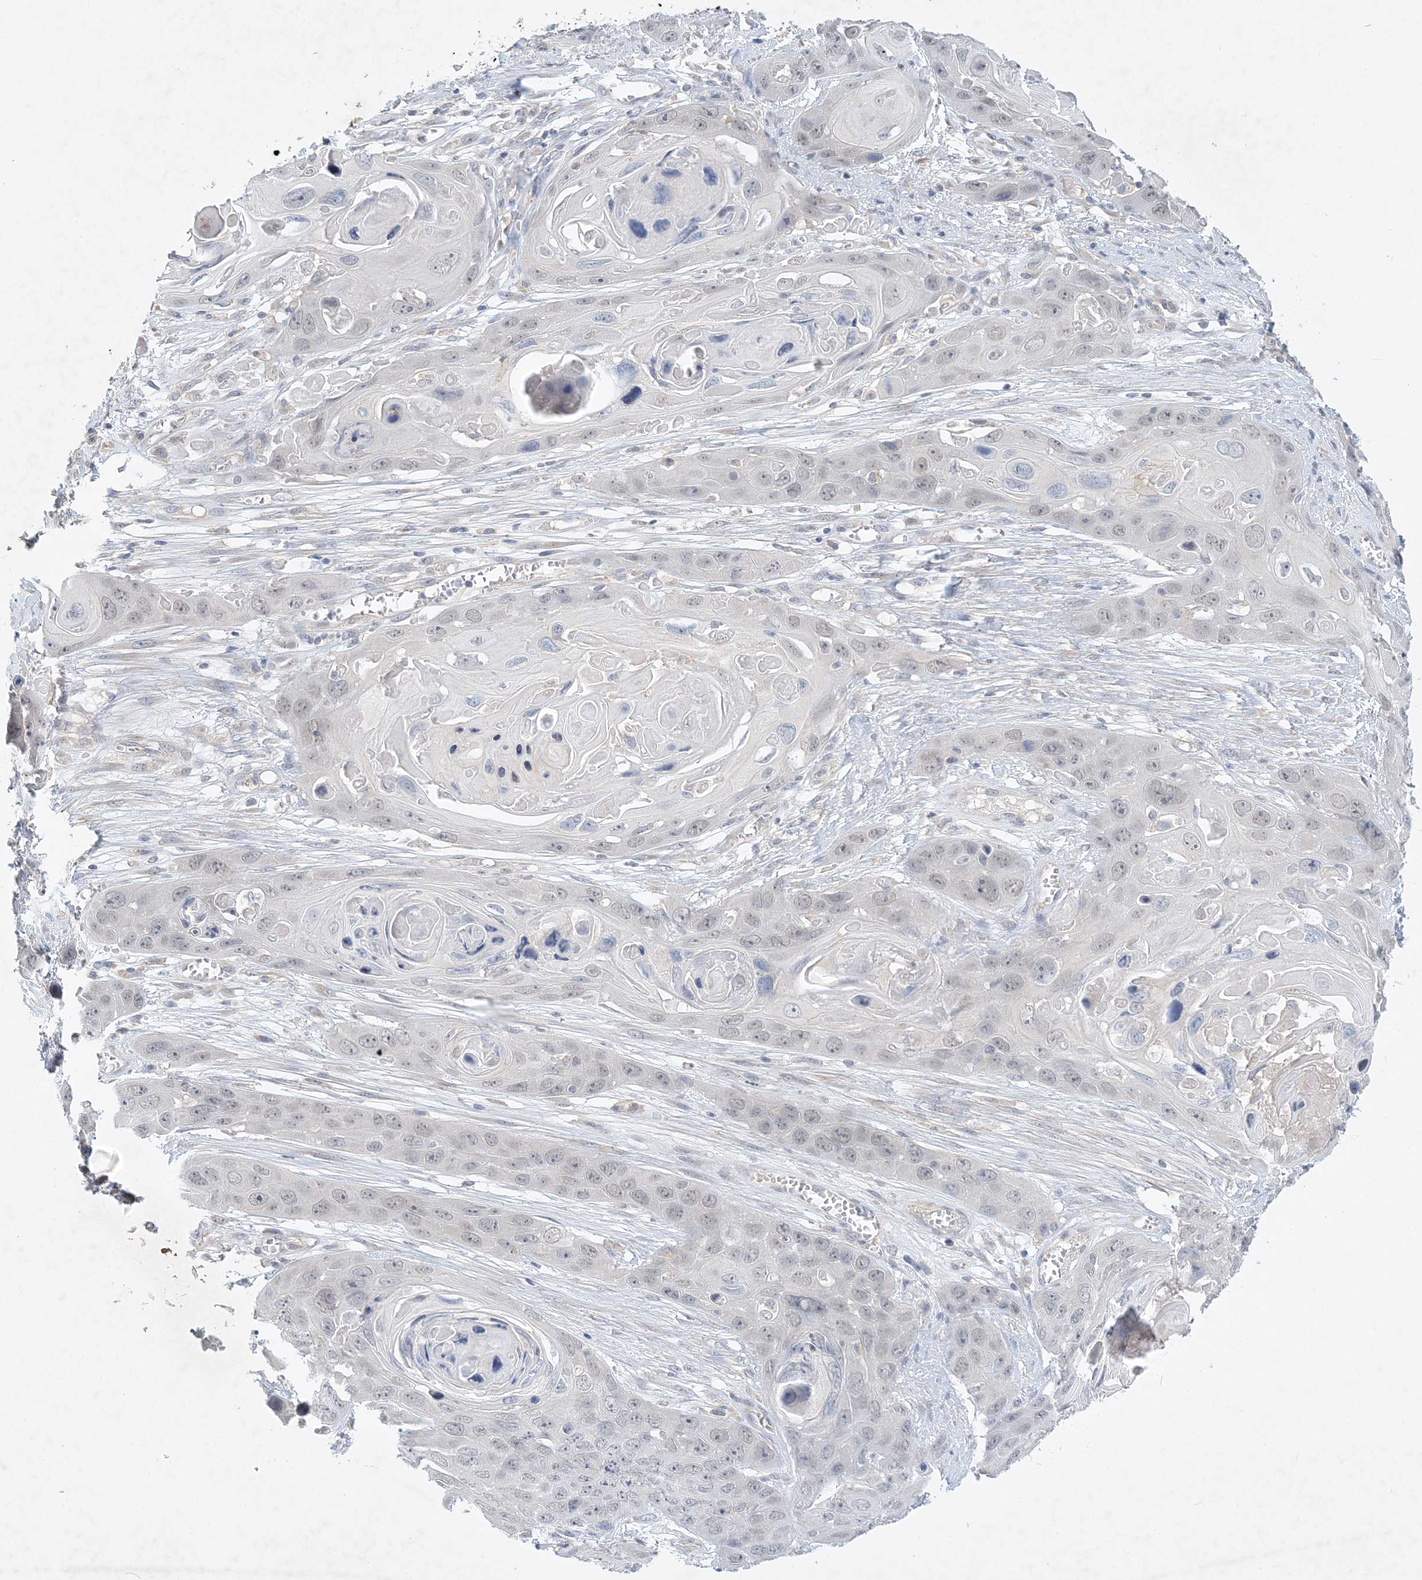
{"staining": {"intensity": "negative", "quantity": "none", "location": "none"}, "tissue": "skin cancer", "cell_type": "Tumor cells", "image_type": "cancer", "snomed": [{"axis": "morphology", "description": "Squamous cell carcinoma, NOS"}, {"axis": "topography", "description": "Skin"}], "caption": "This is an immunohistochemistry photomicrograph of human skin cancer (squamous cell carcinoma). There is no expression in tumor cells.", "gene": "ANKRD35", "patient": {"sex": "male", "age": 55}}